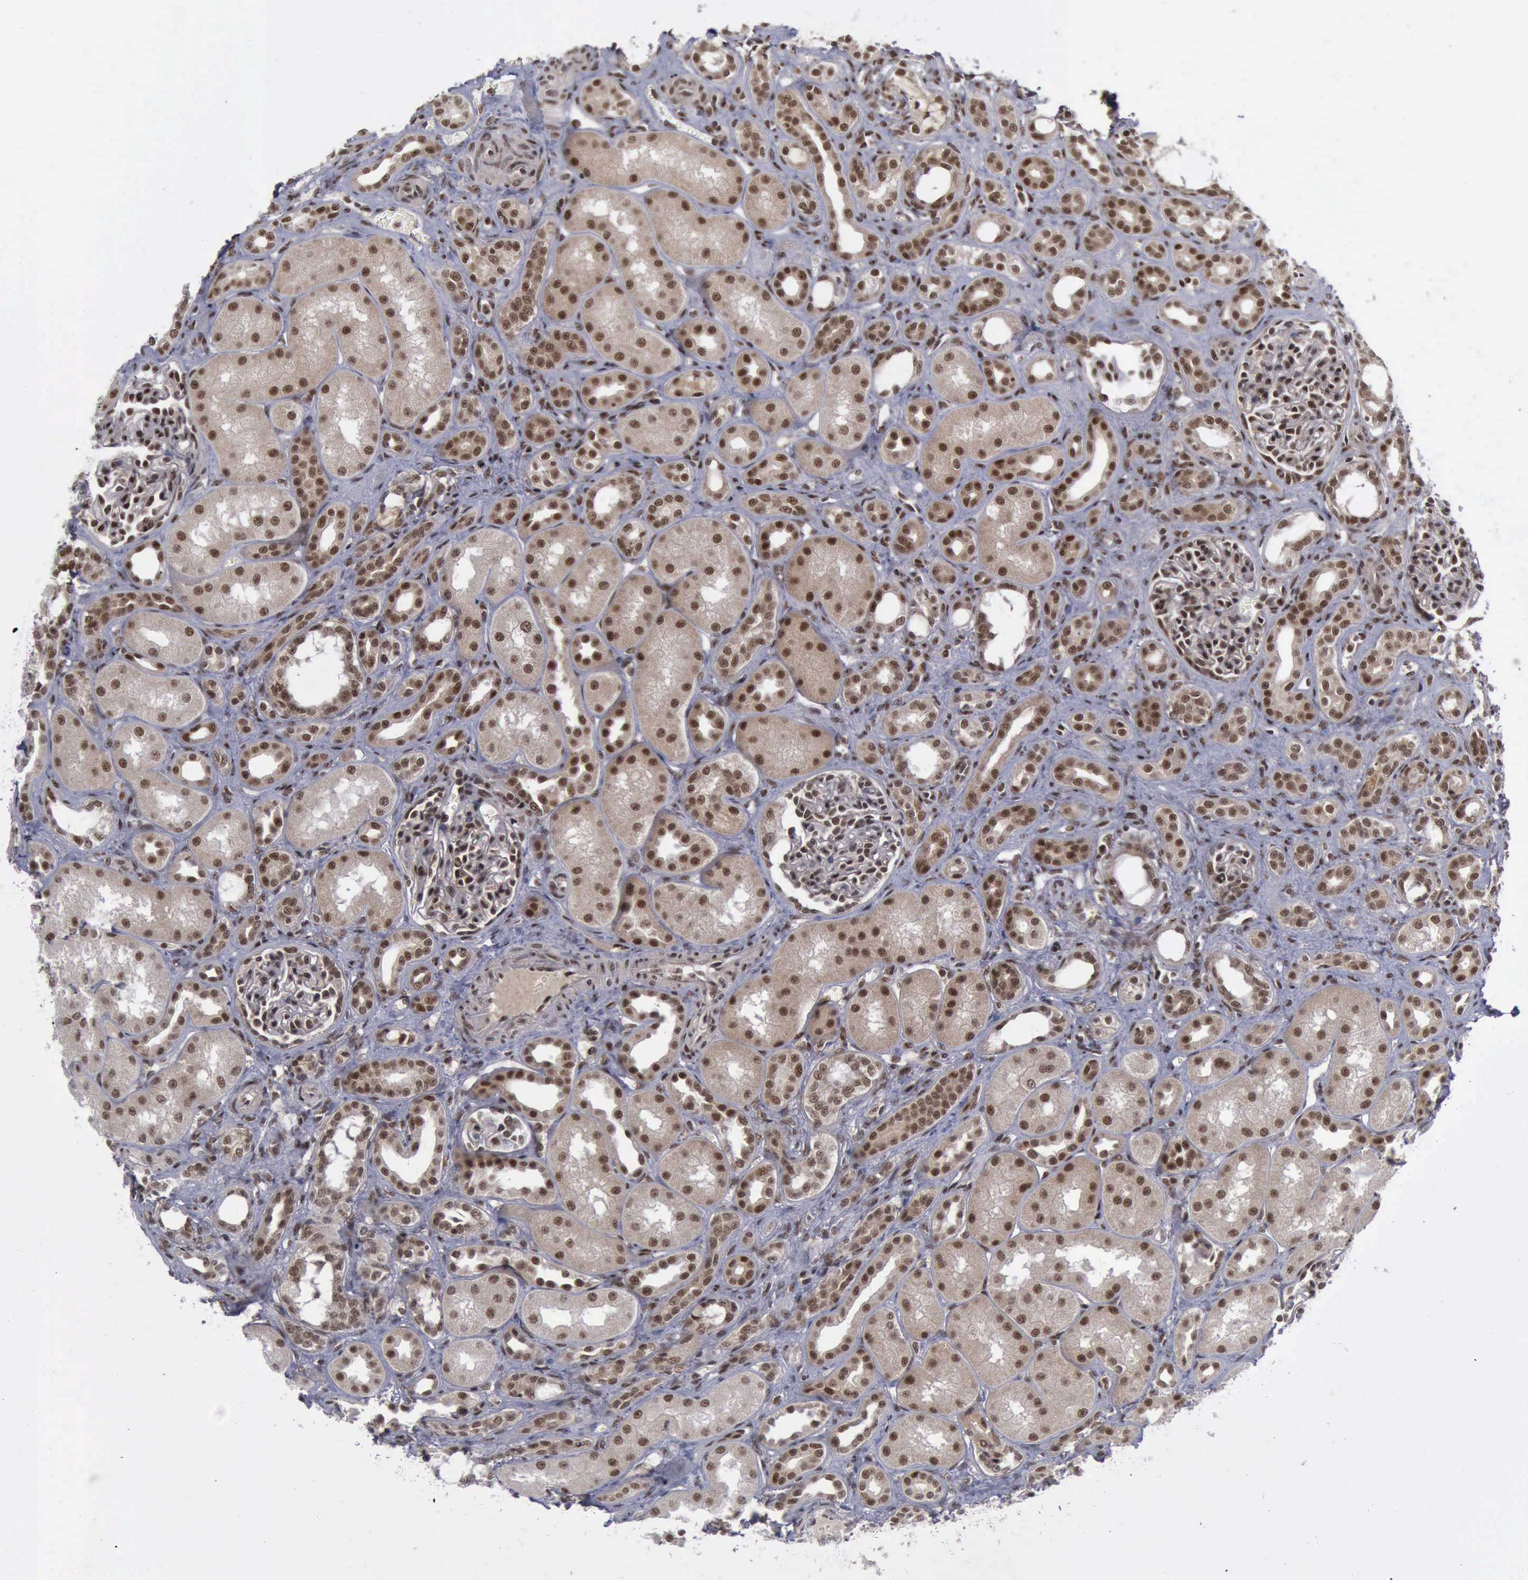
{"staining": {"intensity": "strong", "quantity": ">75%", "location": "nuclear"}, "tissue": "kidney", "cell_type": "Cells in glomeruli", "image_type": "normal", "snomed": [{"axis": "morphology", "description": "Normal tissue, NOS"}, {"axis": "topography", "description": "Kidney"}], "caption": "Protein positivity by immunohistochemistry (IHC) demonstrates strong nuclear expression in approximately >75% of cells in glomeruli in unremarkable kidney.", "gene": "ATM", "patient": {"sex": "male", "age": 7}}